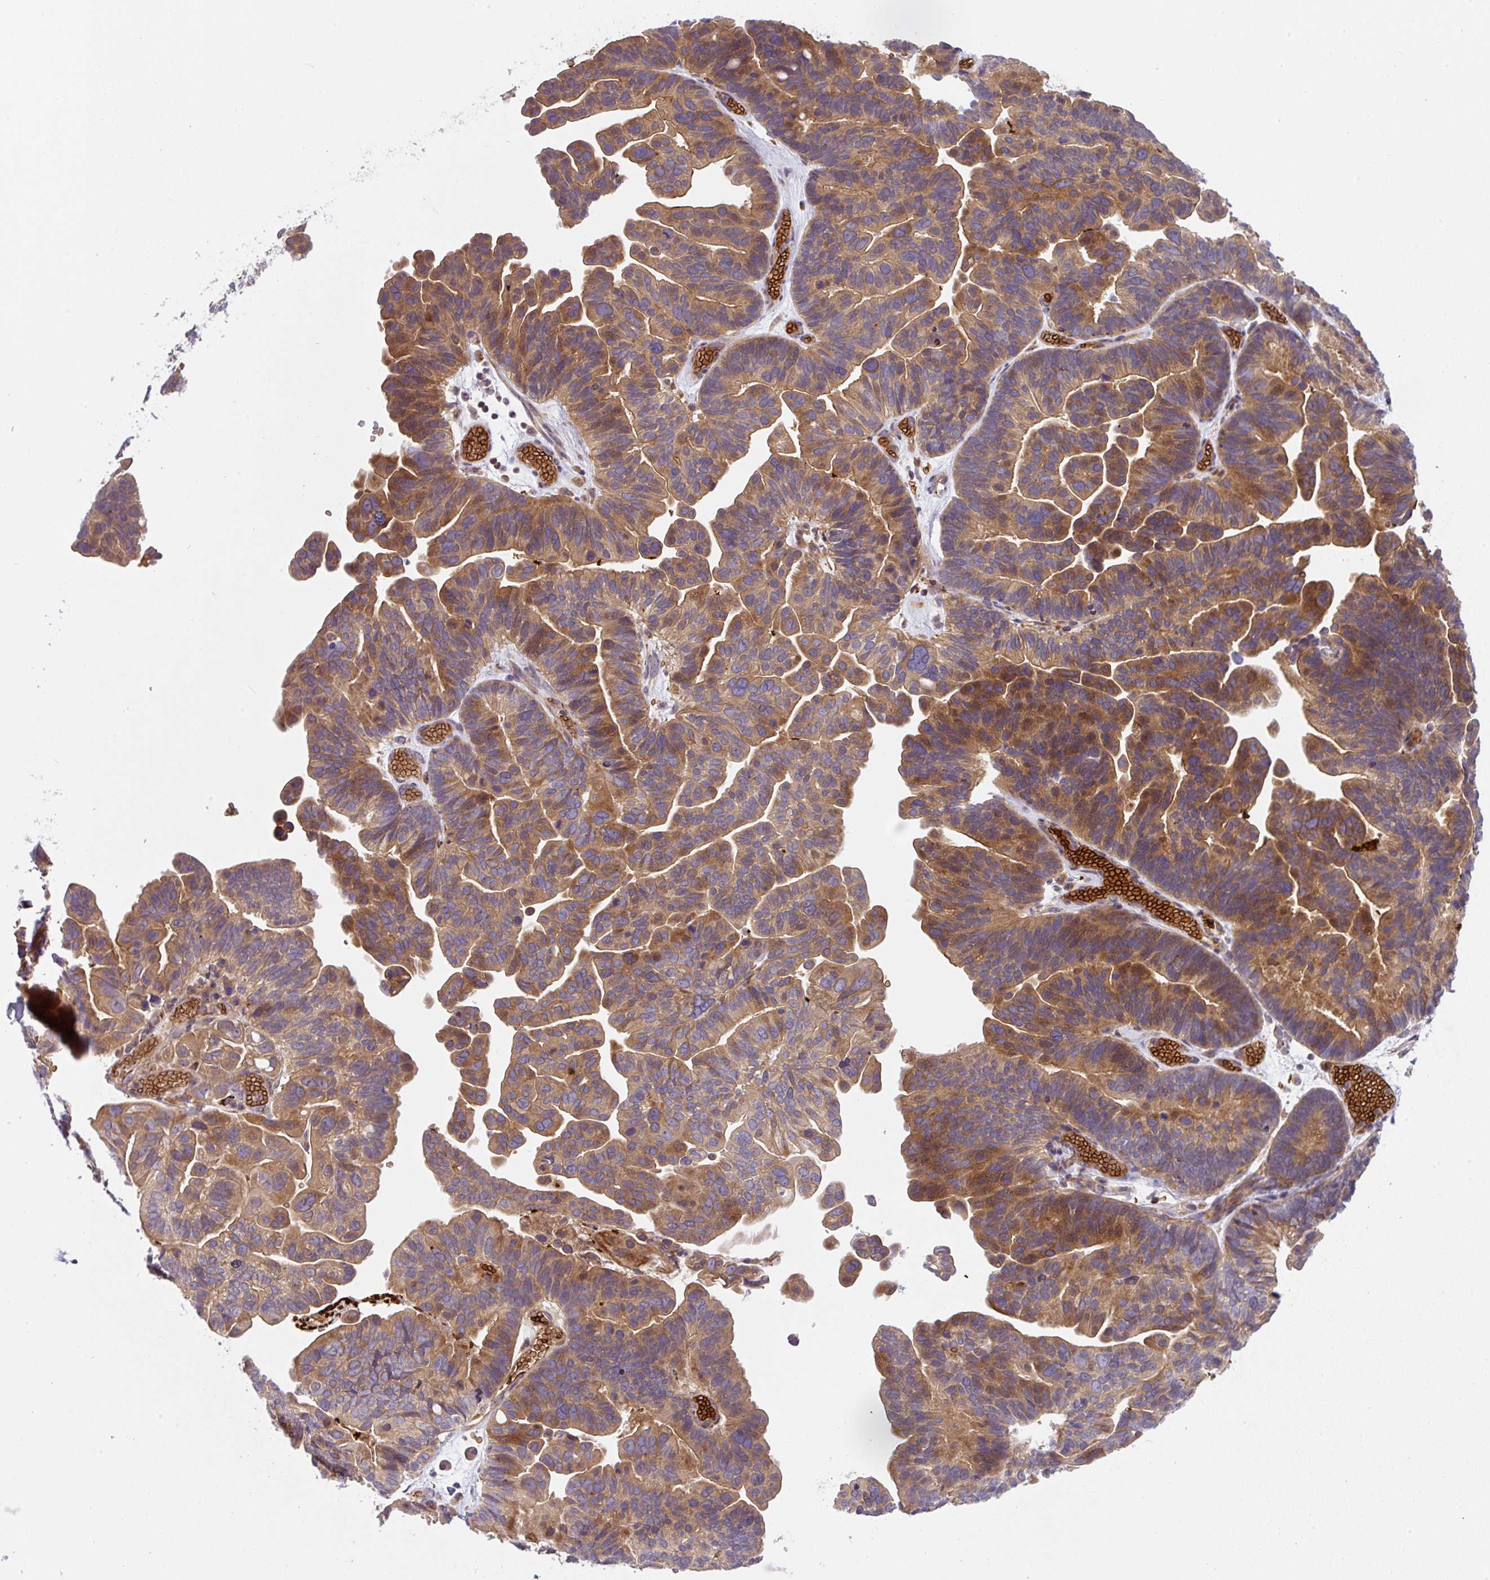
{"staining": {"intensity": "moderate", "quantity": ">75%", "location": "cytoplasmic/membranous"}, "tissue": "ovarian cancer", "cell_type": "Tumor cells", "image_type": "cancer", "snomed": [{"axis": "morphology", "description": "Cystadenocarcinoma, serous, NOS"}, {"axis": "topography", "description": "Ovary"}], "caption": "Immunohistochemistry micrograph of neoplastic tissue: human ovarian serous cystadenocarcinoma stained using immunohistochemistry (IHC) shows medium levels of moderate protein expression localized specifically in the cytoplasmic/membranous of tumor cells, appearing as a cytoplasmic/membranous brown color.", "gene": "APOBEC3D", "patient": {"sex": "female", "age": 56}}